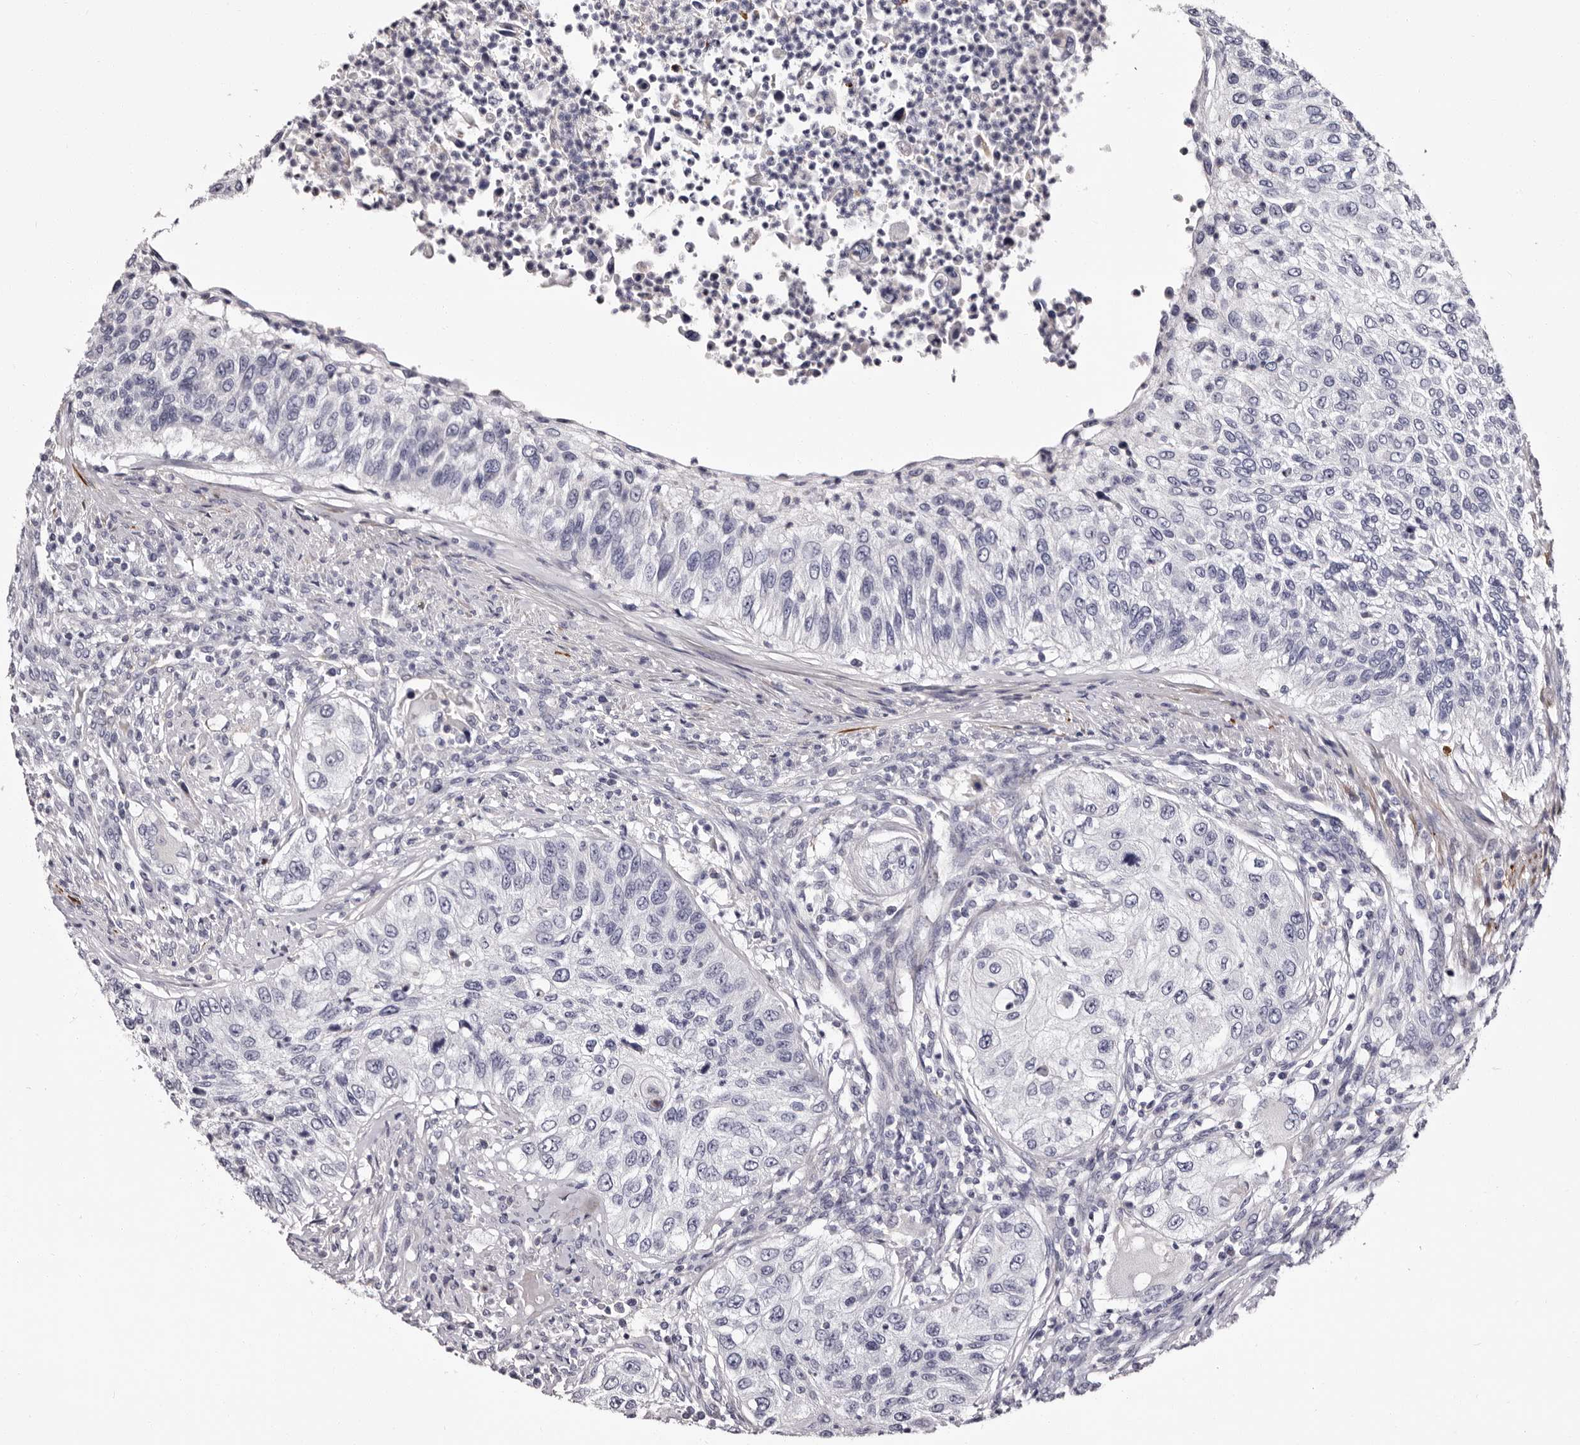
{"staining": {"intensity": "negative", "quantity": "none", "location": "none"}, "tissue": "urothelial cancer", "cell_type": "Tumor cells", "image_type": "cancer", "snomed": [{"axis": "morphology", "description": "Urothelial carcinoma, High grade"}, {"axis": "topography", "description": "Urinary bladder"}], "caption": "Human urothelial carcinoma (high-grade) stained for a protein using IHC displays no staining in tumor cells.", "gene": "AUNIP", "patient": {"sex": "female", "age": 60}}